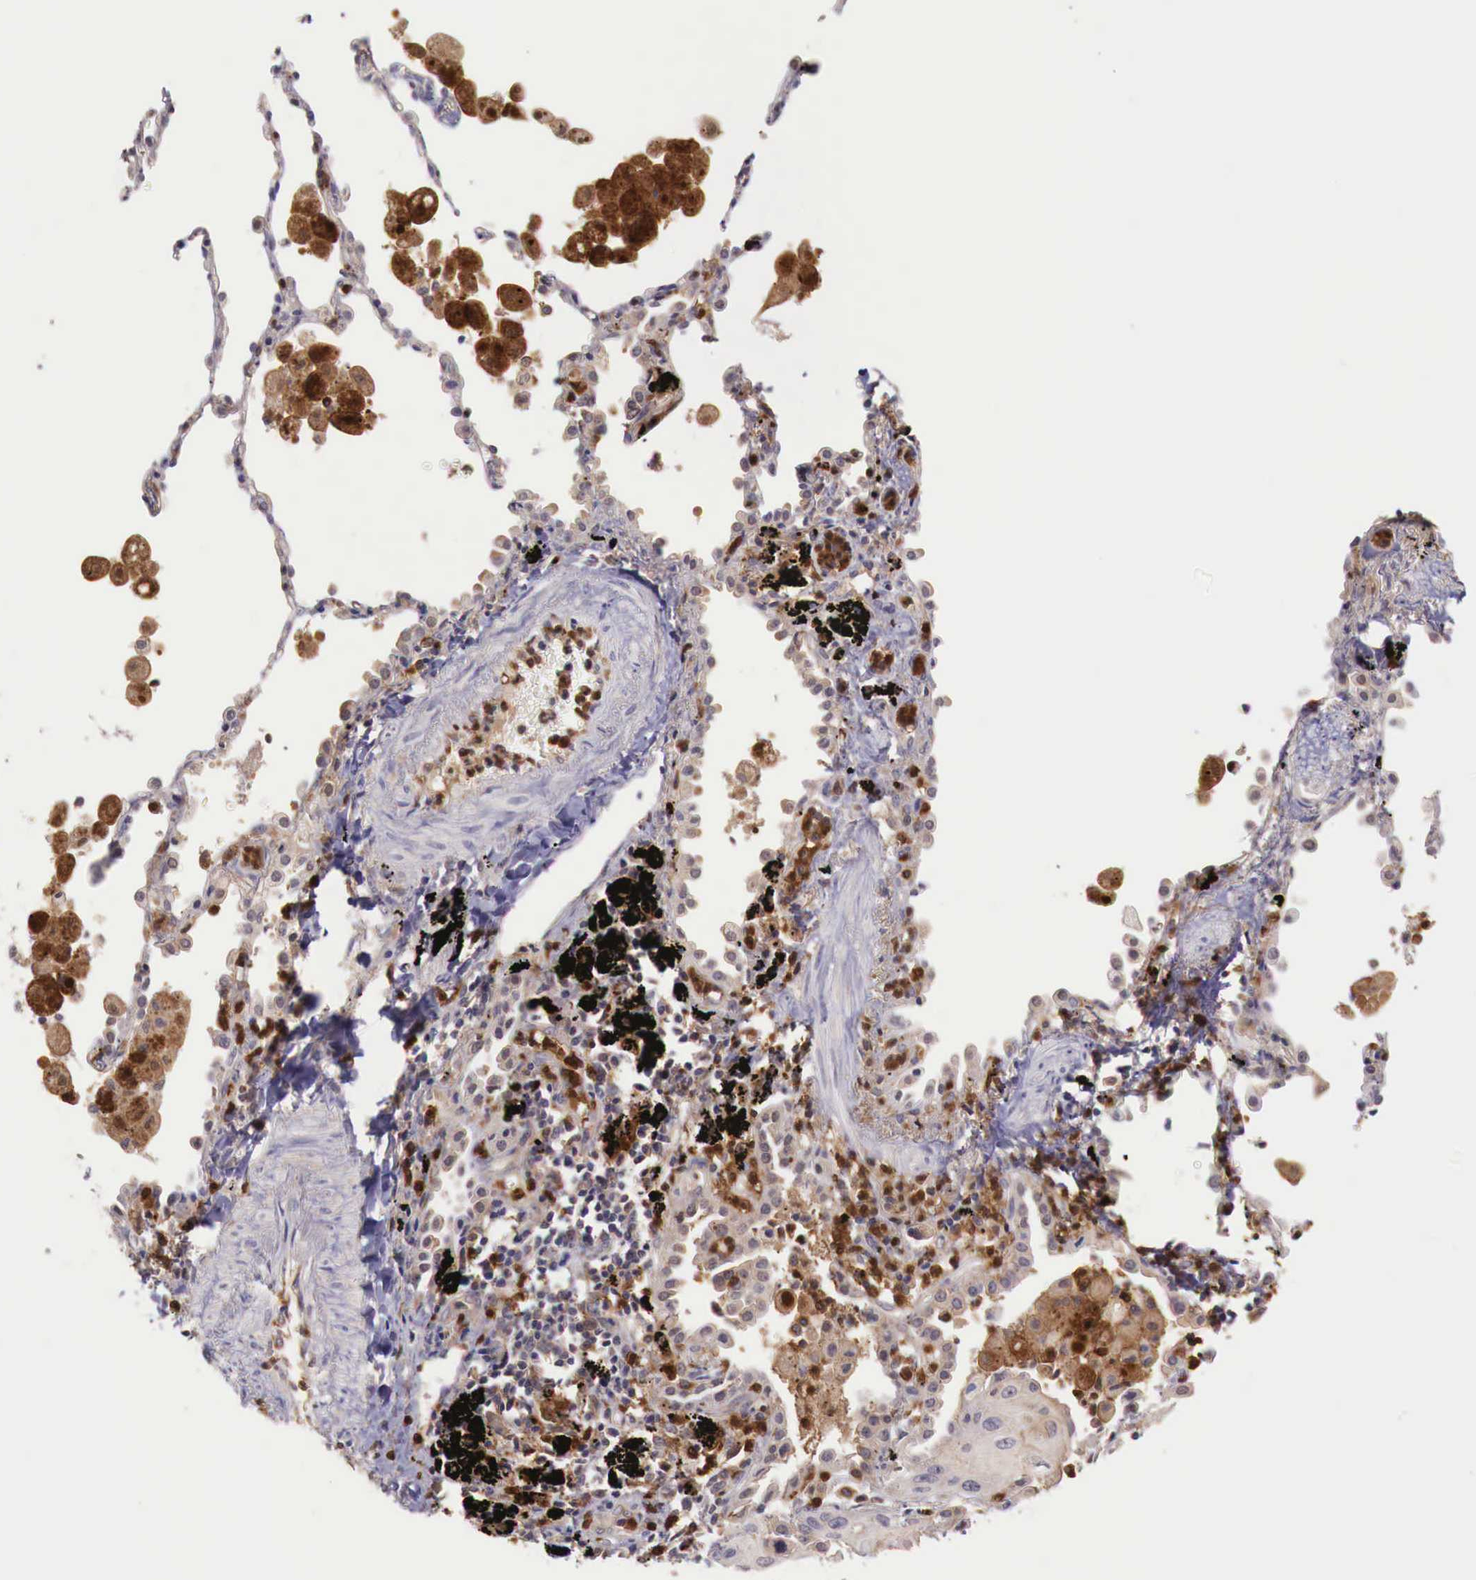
{"staining": {"intensity": "weak", "quantity": ">75%", "location": "cytoplasmic/membranous"}, "tissue": "lung cancer", "cell_type": "Tumor cells", "image_type": "cancer", "snomed": [{"axis": "morphology", "description": "Squamous cell carcinoma, NOS"}, {"axis": "topography", "description": "Lung"}], "caption": "Lung cancer (squamous cell carcinoma) was stained to show a protein in brown. There is low levels of weak cytoplasmic/membranous staining in about >75% of tumor cells.", "gene": "GAB2", "patient": {"sex": "male", "age": 71}}